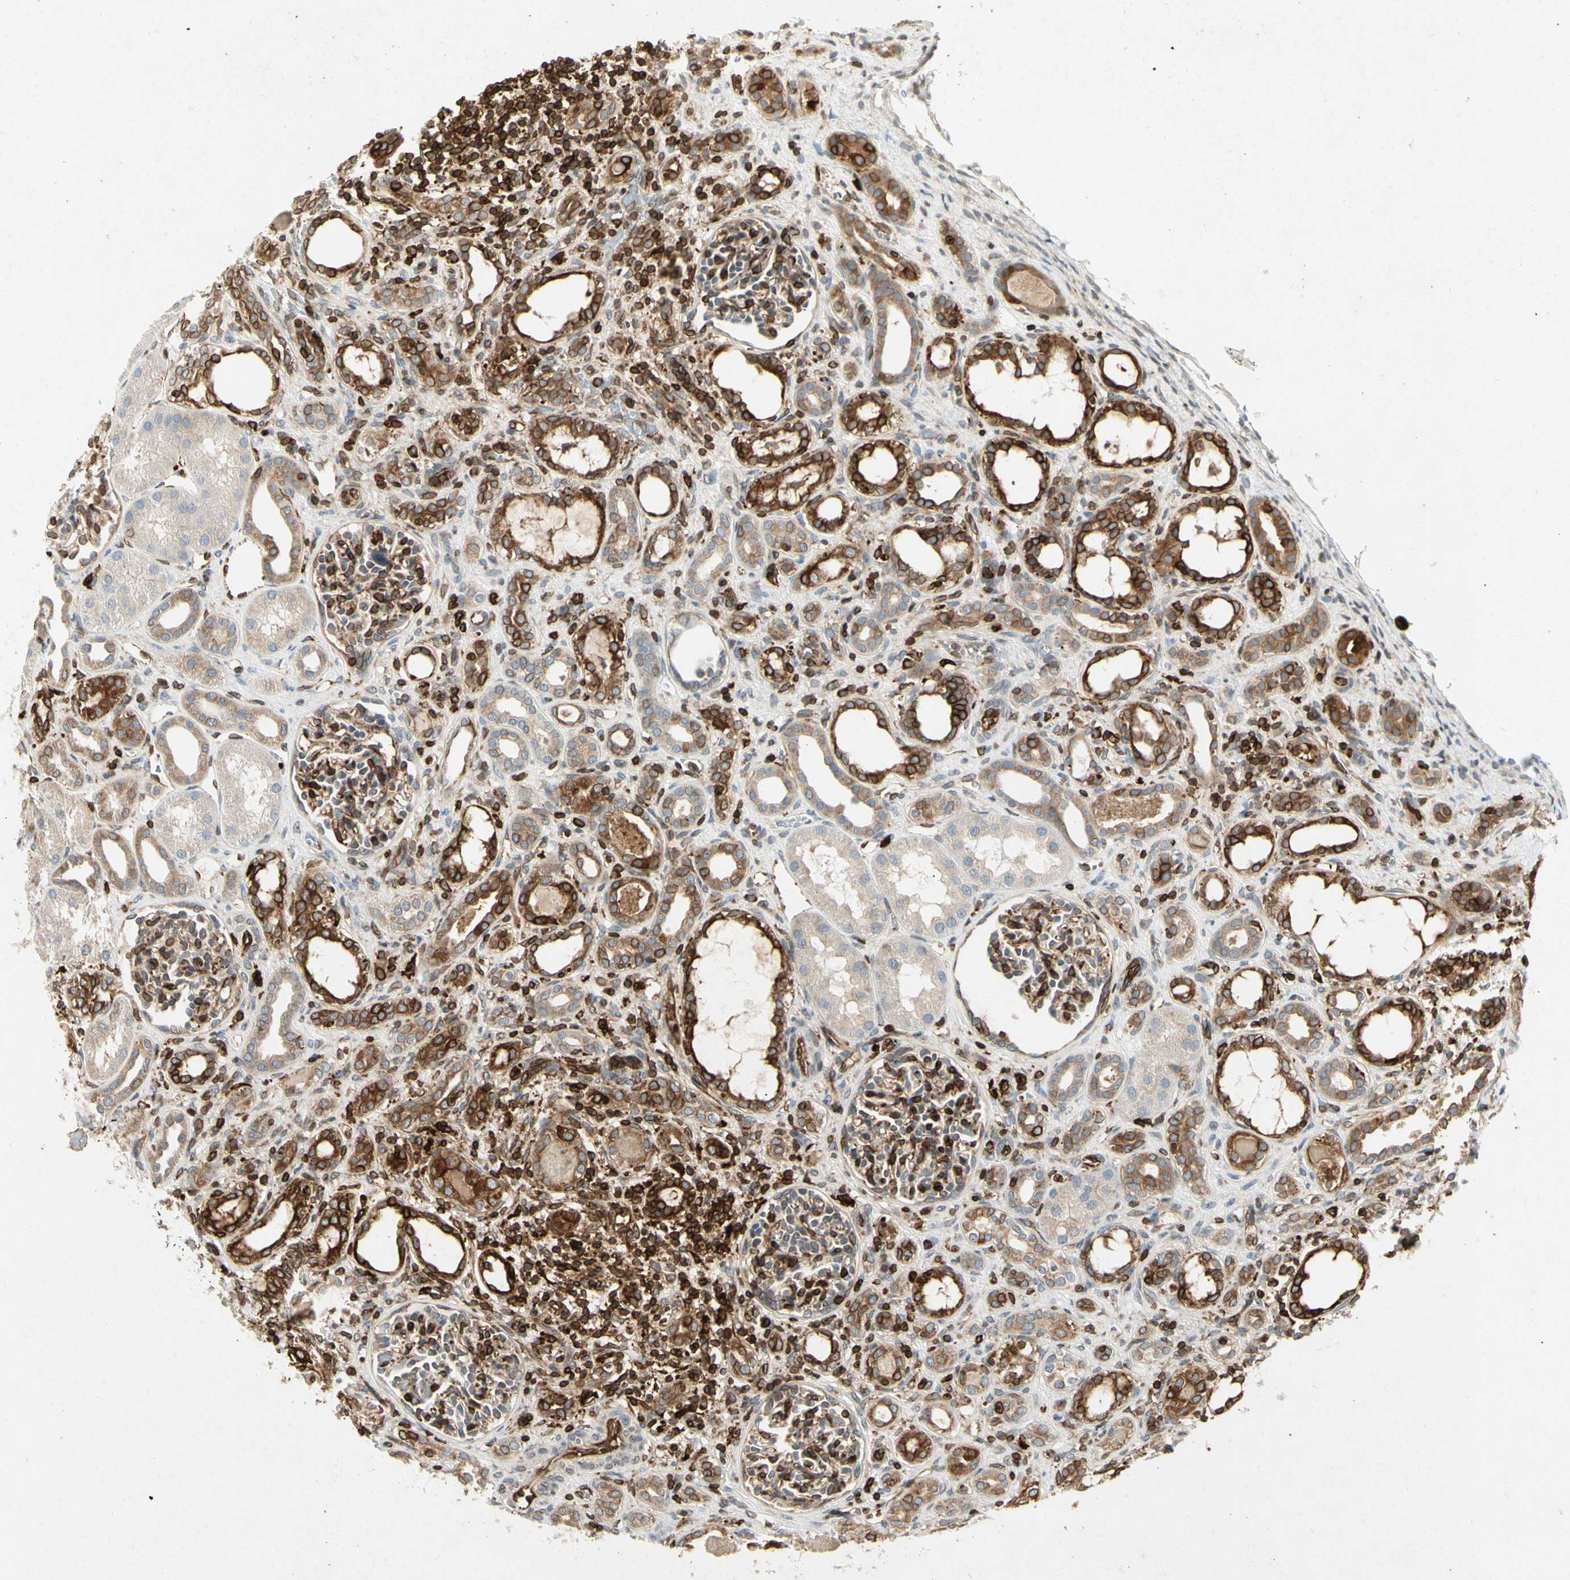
{"staining": {"intensity": "strong", "quantity": ">75%", "location": "cytoplasmic/membranous"}, "tissue": "kidney", "cell_type": "Cells in glomeruli", "image_type": "normal", "snomed": [{"axis": "morphology", "description": "Normal tissue, NOS"}, {"axis": "topography", "description": "Kidney"}], "caption": "A high amount of strong cytoplasmic/membranous expression is present in approximately >75% of cells in glomeruli in benign kidney.", "gene": "TAPBP", "patient": {"sex": "male", "age": 7}}